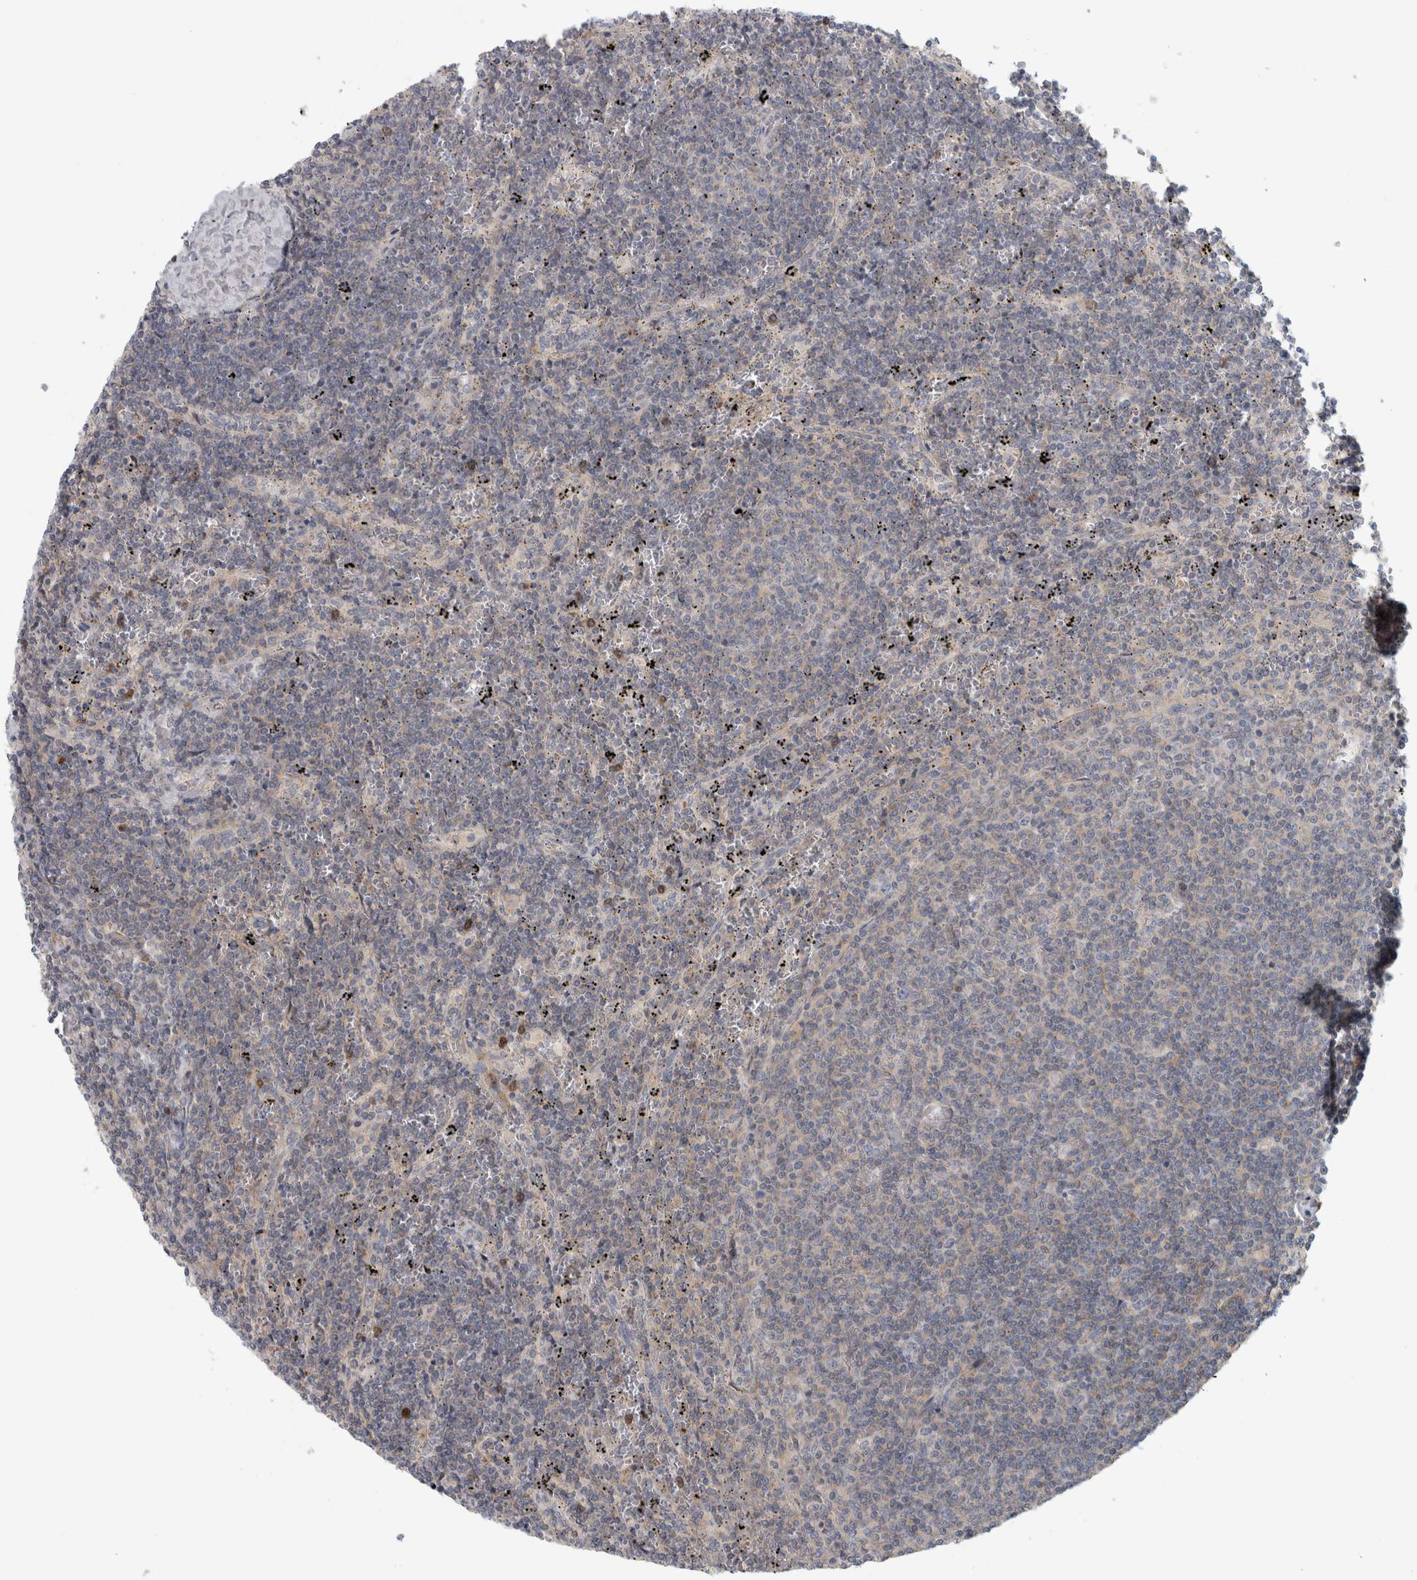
{"staining": {"intensity": "negative", "quantity": "none", "location": "none"}, "tissue": "lymphoma", "cell_type": "Tumor cells", "image_type": "cancer", "snomed": [{"axis": "morphology", "description": "Malignant lymphoma, non-Hodgkin's type, Low grade"}, {"axis": "topography", "description": "Spleen"}], "caption": "Lymphoma was stained to show a protein in brown. There is no significant positivity in tumor cells.", "gene": "ZNF804B", "patient": {"sex": "female", "age": 50}}